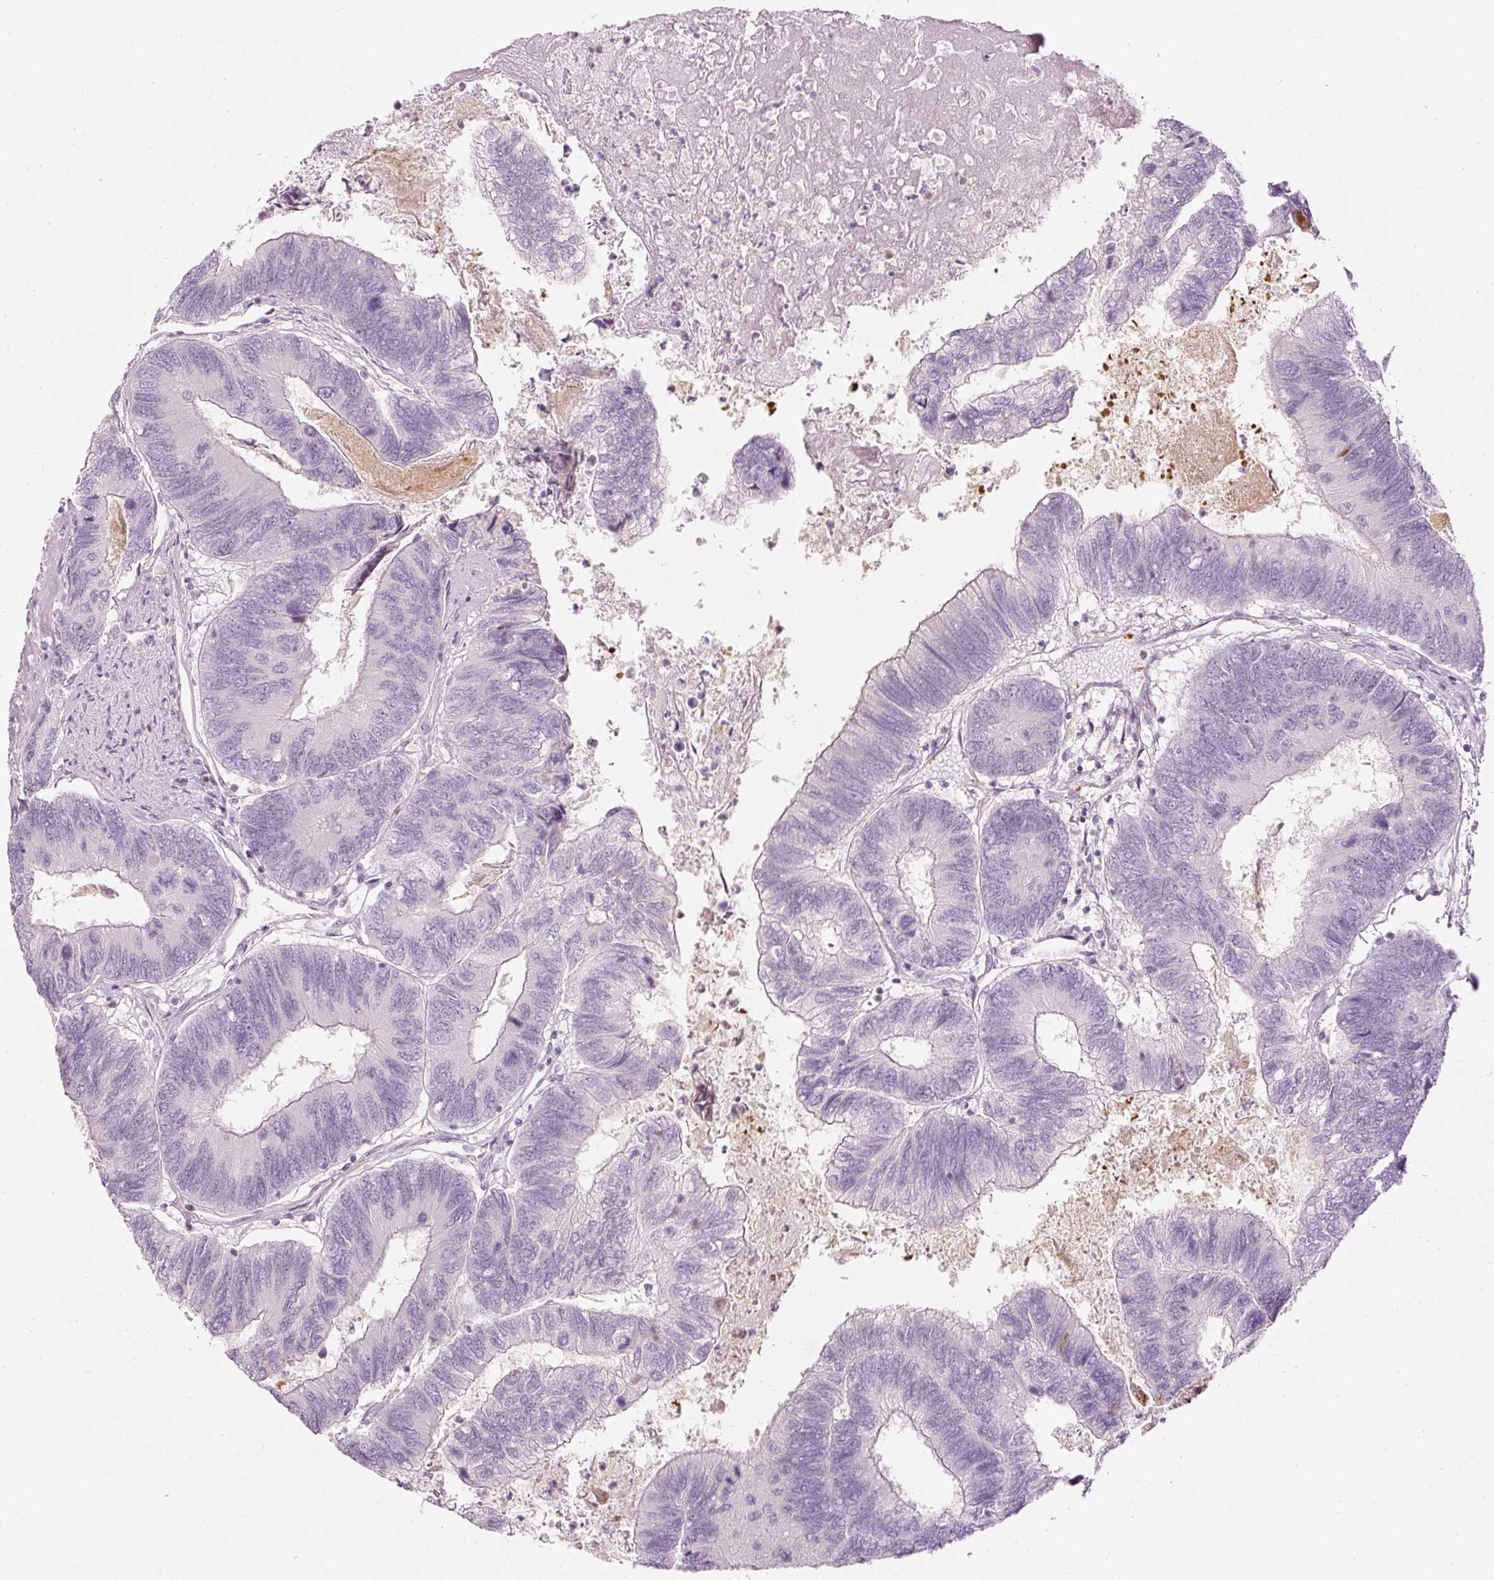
{"staining": {"intensity": "negative", "quantity": "none", "location": "none"}, "tissue": "colorectal cancer", "cell_type": "Tumor cells", "image_type": "cancer", "snomed": [{"axis": "morphology", "description": "Adenocarcinoma, NOS"}, {"axis": "topography", "description": "Colon"}], "caption": "Immunohistochemical staining of colorectal cancer (adenocarcinoma) displays no significant staining in tumor cells.", "gene": "LECT2", "patient": {"sex": "female", "age": 67}}